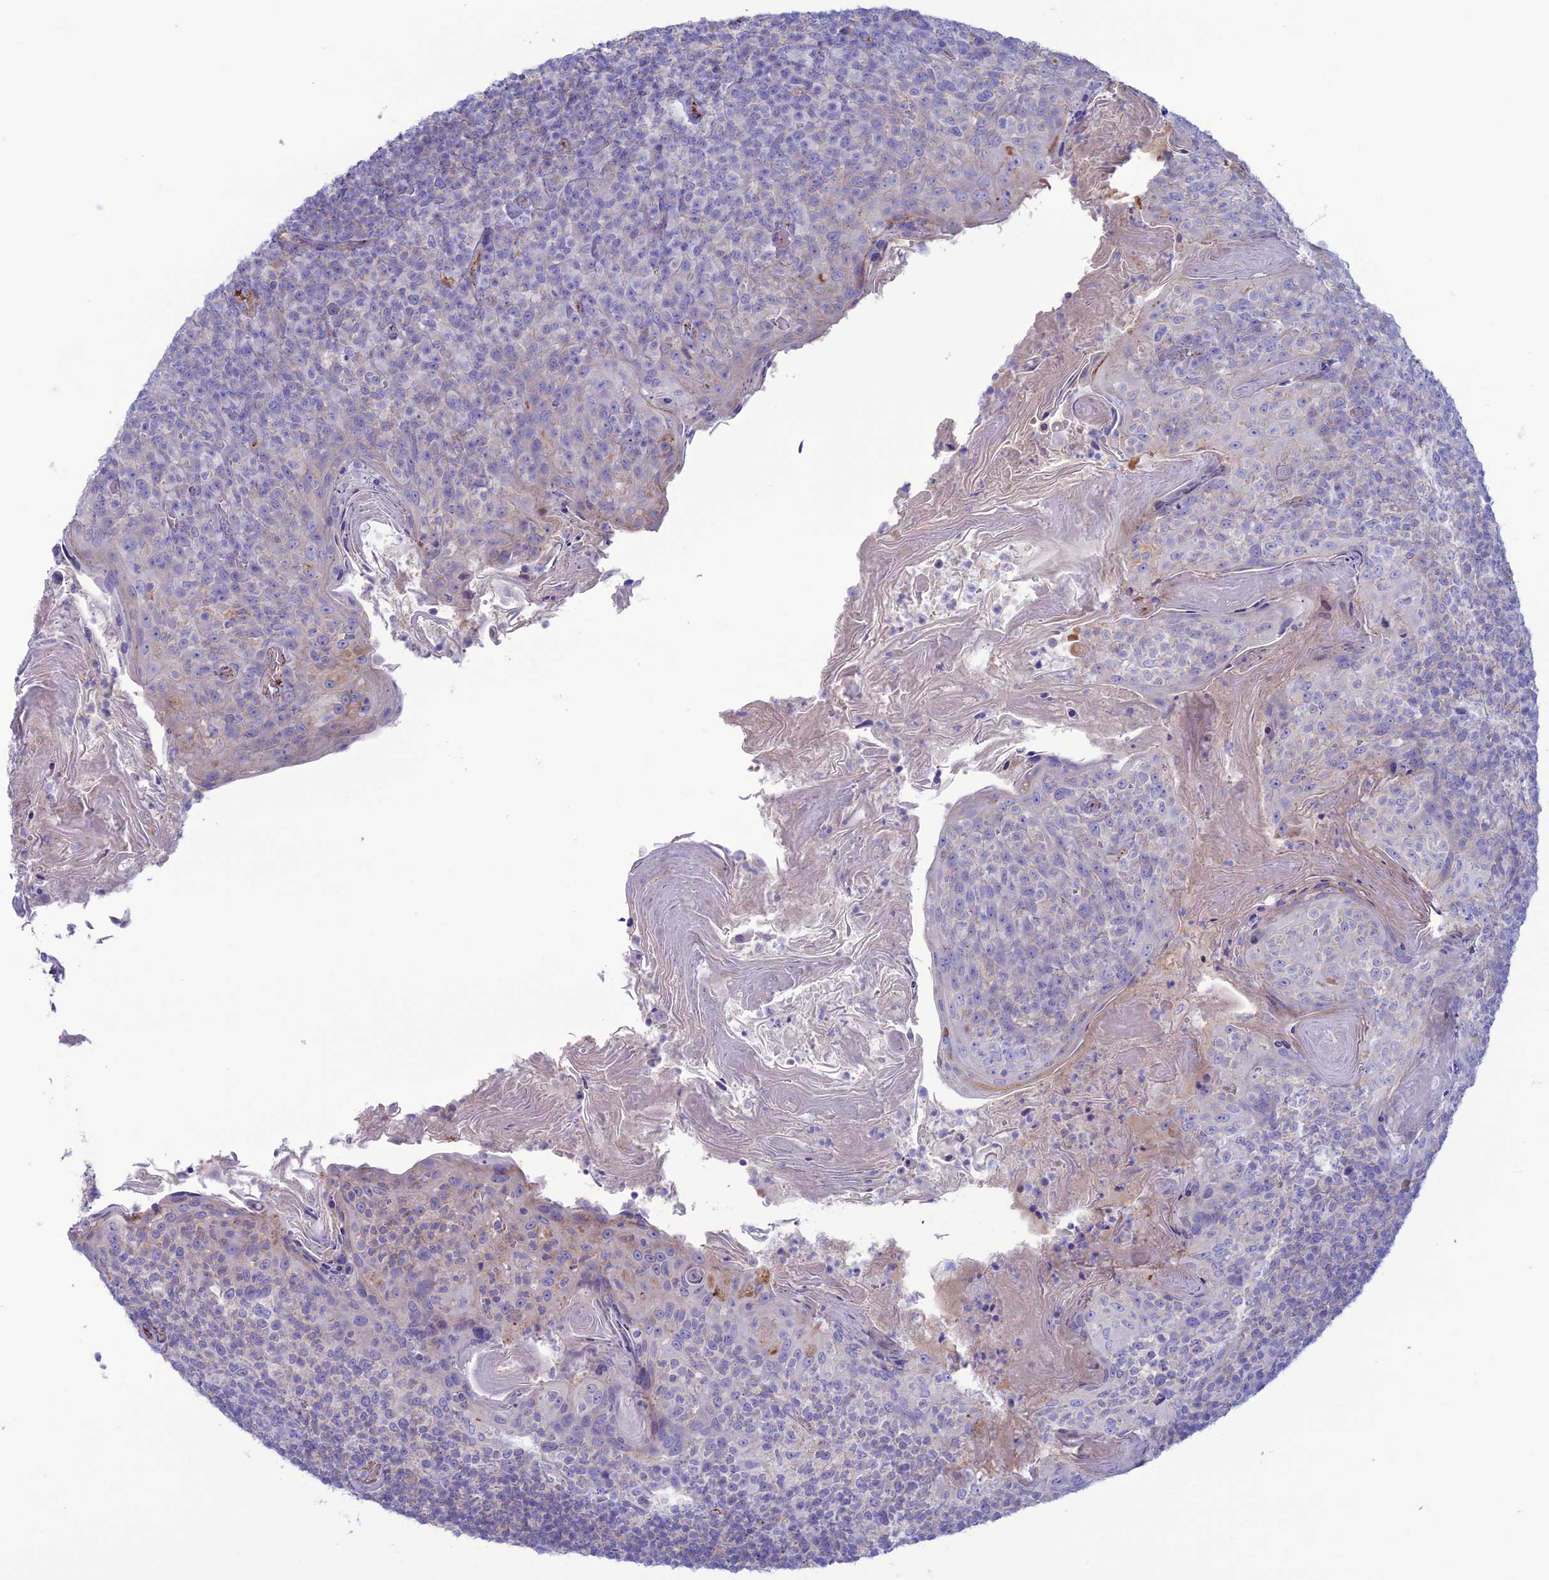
{"staining": {"intensity": "negative", "quantity": "none", "location": "none"}, "tissue": "tonsil", "cell_type": "Germinal center cells", "image_type": "normal", "snomed": [{"axis": "morphology", "description": "Normal tissue, NOS"}, {"axis": "topography", "description": "Tonsil"}], "caption": "IHC of normal tonsil exhibits no staining in germinal center cells. (Brightfield microscopy of DAB immunohistochemistry (IHC) at high magnification).", "gene": "CDC42EP5", "patient": {"sex": "female", "age": 10}}